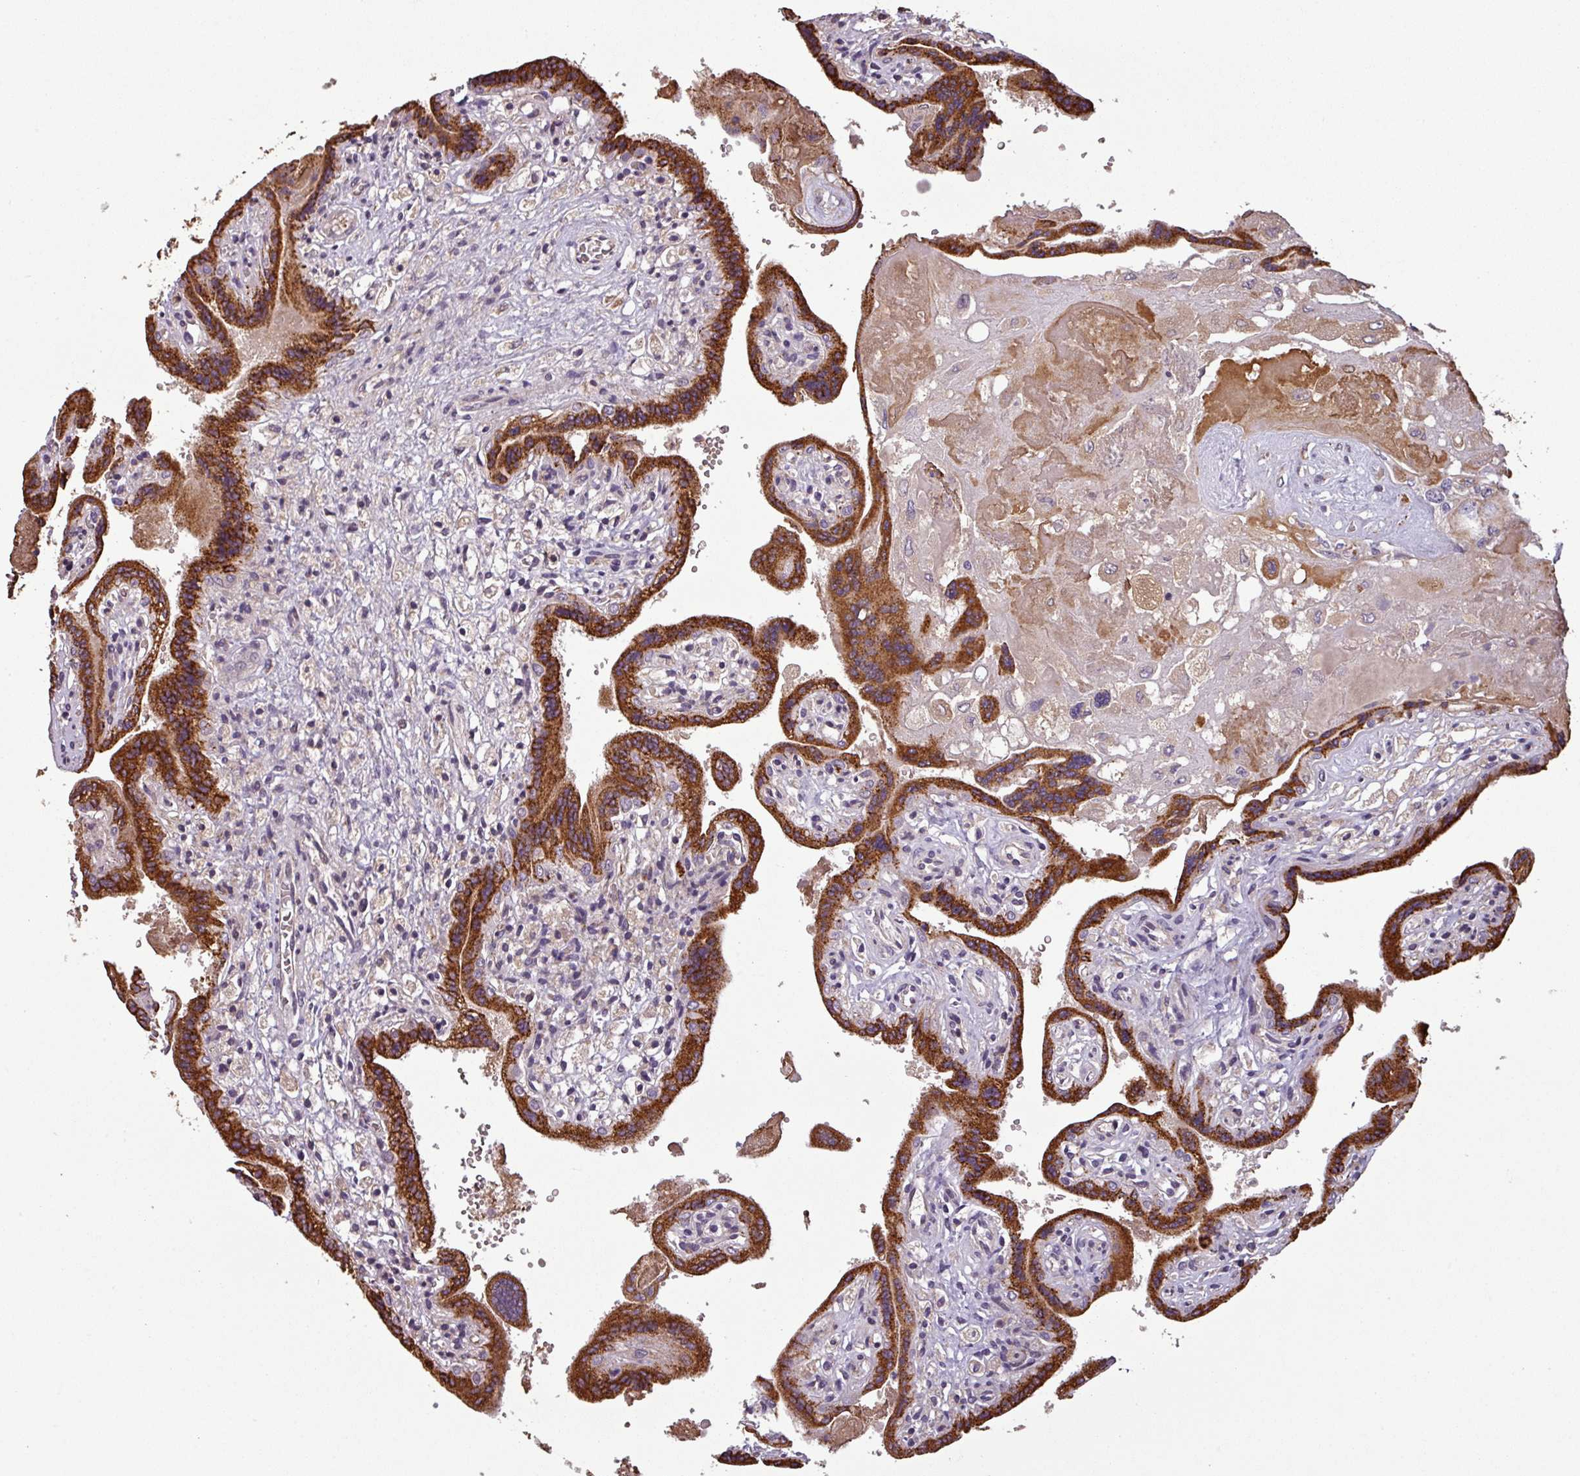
{"staining": {"intensity": "moderate", "quantity": "<25%", "location": "cytoplasmic/membranous"}, "tissue": "placenta", "cell_type": "Decidual cells", "image_type": "normal", "snomed": [{"axis": "morphology", "description": "Normal tissue, NOS"}, {"axis": "topography", "description": "Placenta"}], "caption": "Immunohistochemical staining of normal placenta displays low levels of moderate cytoplasmic/membranous positivity in about <25% of decidual cells.", "gene": "NOB1", "patient": {"sex": "female", "age": 37}}